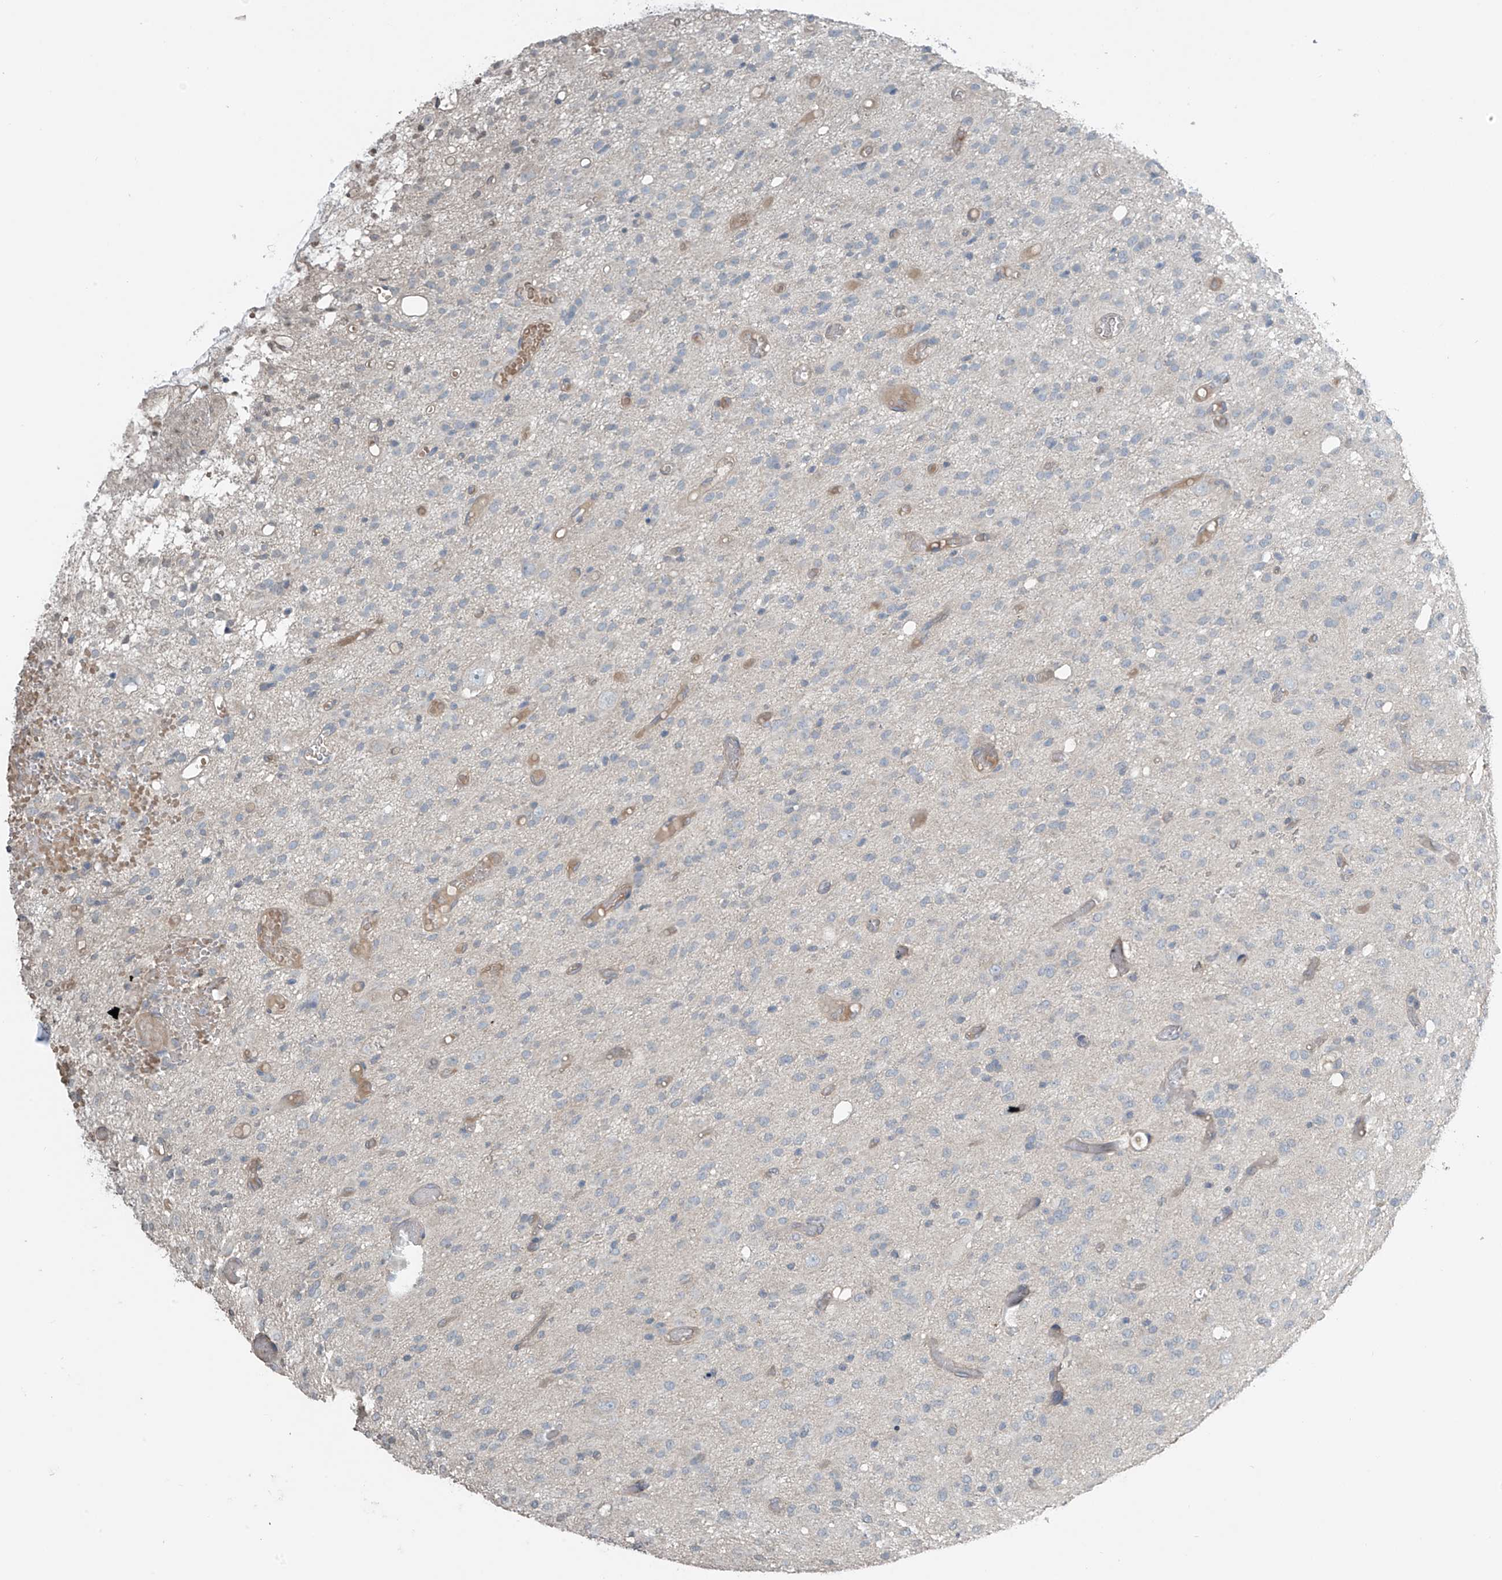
{"staining": {"intensity": "negative", "quantity": "none", "location": "none"}, "tissue": "glioma", "cell_type": "Tumor cells", "image_type": "cancer", "snomed": [{"axis": "morphology", "description": "Glioma, malignant, High grade"}, {"axis": "topography", "description": "Brain"}], "caption": "Glioma stained for a protein using immunohistochemistry (IHC) reveals no staining tumor cells.", "gene": "HOXA11", "patient": {"sex": "female", "age": 59}}